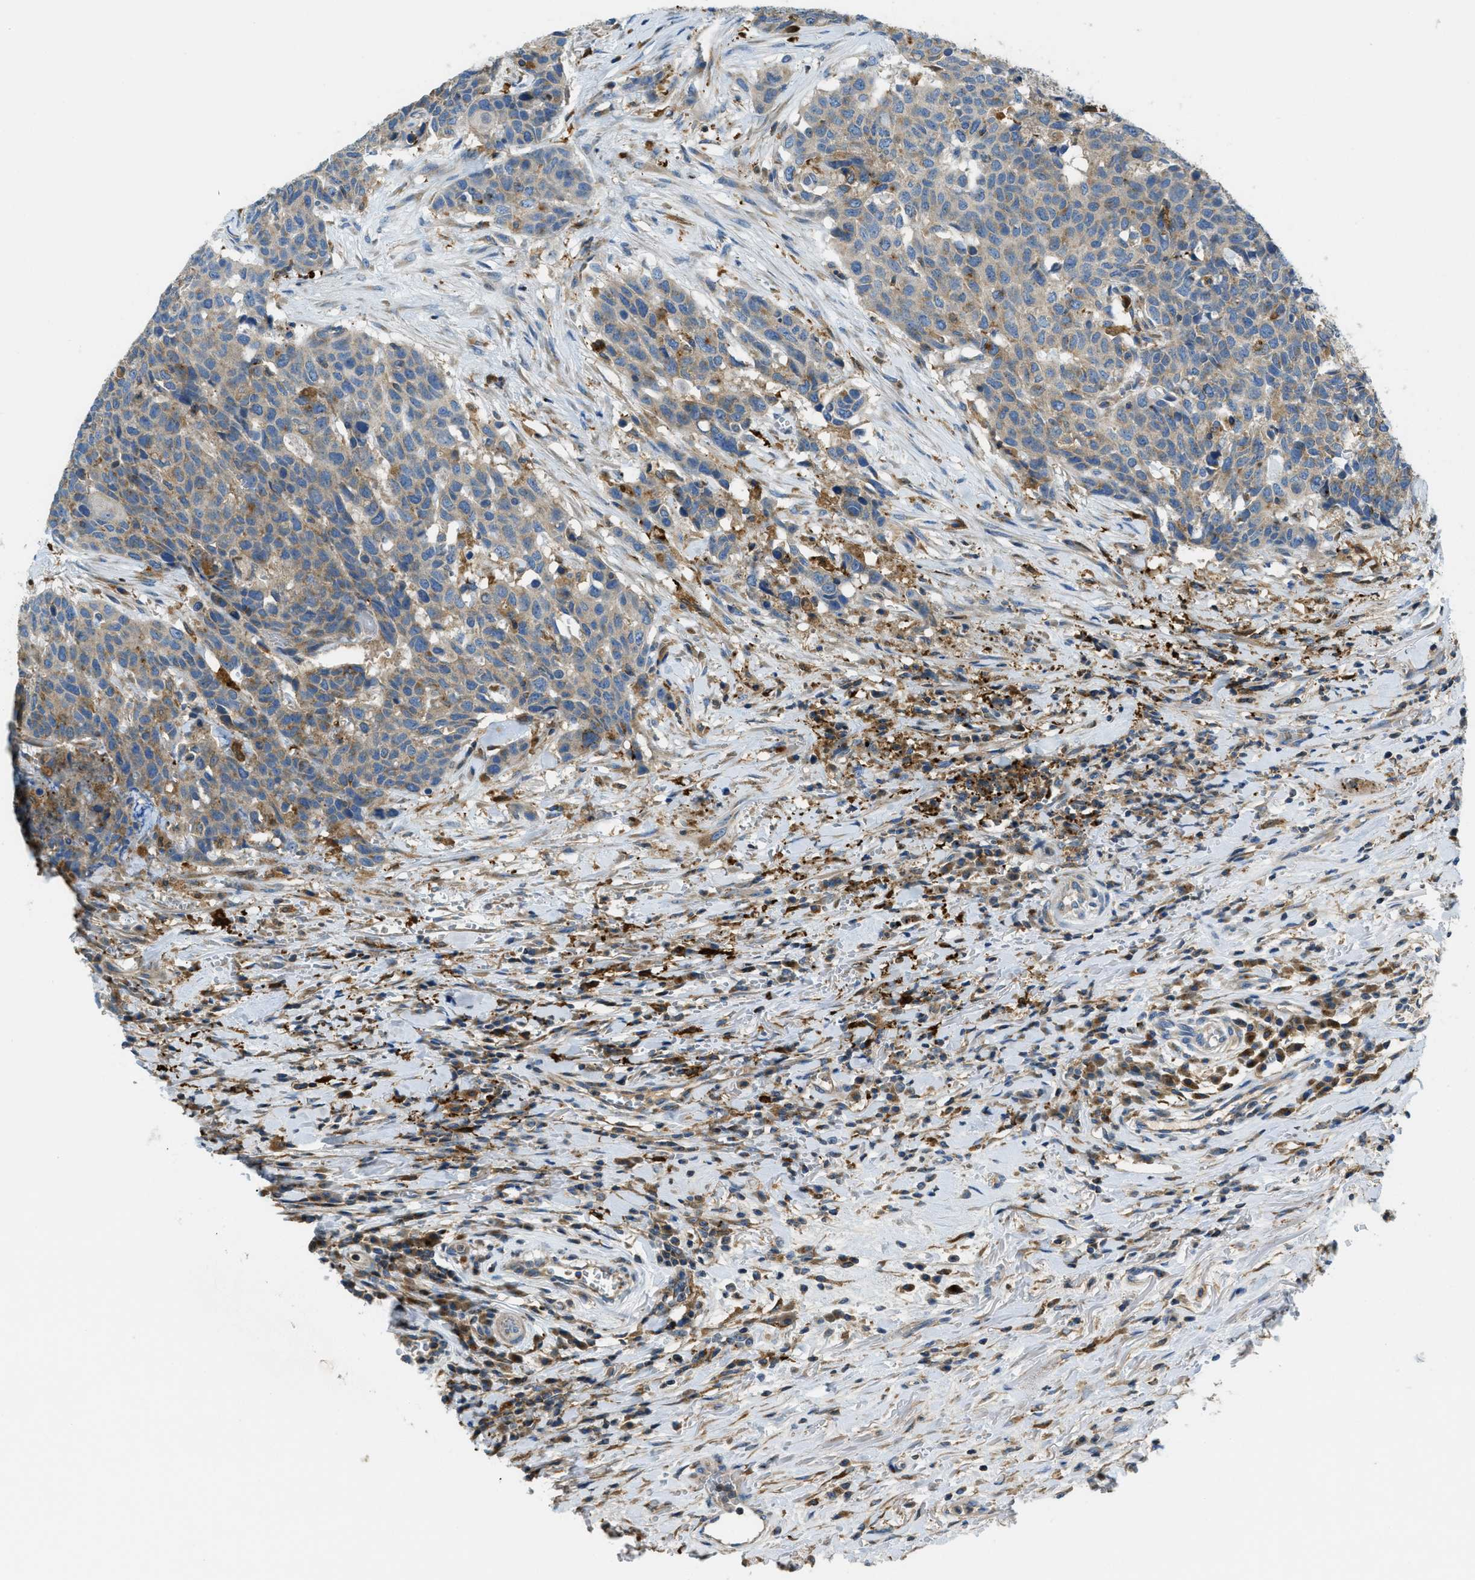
{"staining": {"intensity": "weak", "quantity": "25%-75%", "location": "cytoplasmic/membranous"}, "tissue": "head and neck cancer", "cell_type": "Tumor cells", "image_type": "cancer", "snomed": [{"axis": "morphology", "description": "Squamous cell carcinoma, NOS"}, {"axis": "topography", "description": "Head-Neck"}], "caption": "A photomicrograph showing weak cytoplasmic/membranous staining in approximately 25%-75% of tumor cells in squamous cell carcinoma (head and neck), as visualized by brown immunohistochemical staining.", "gene": "RFFL", "patient": {"sex": "male", "age": 66}}